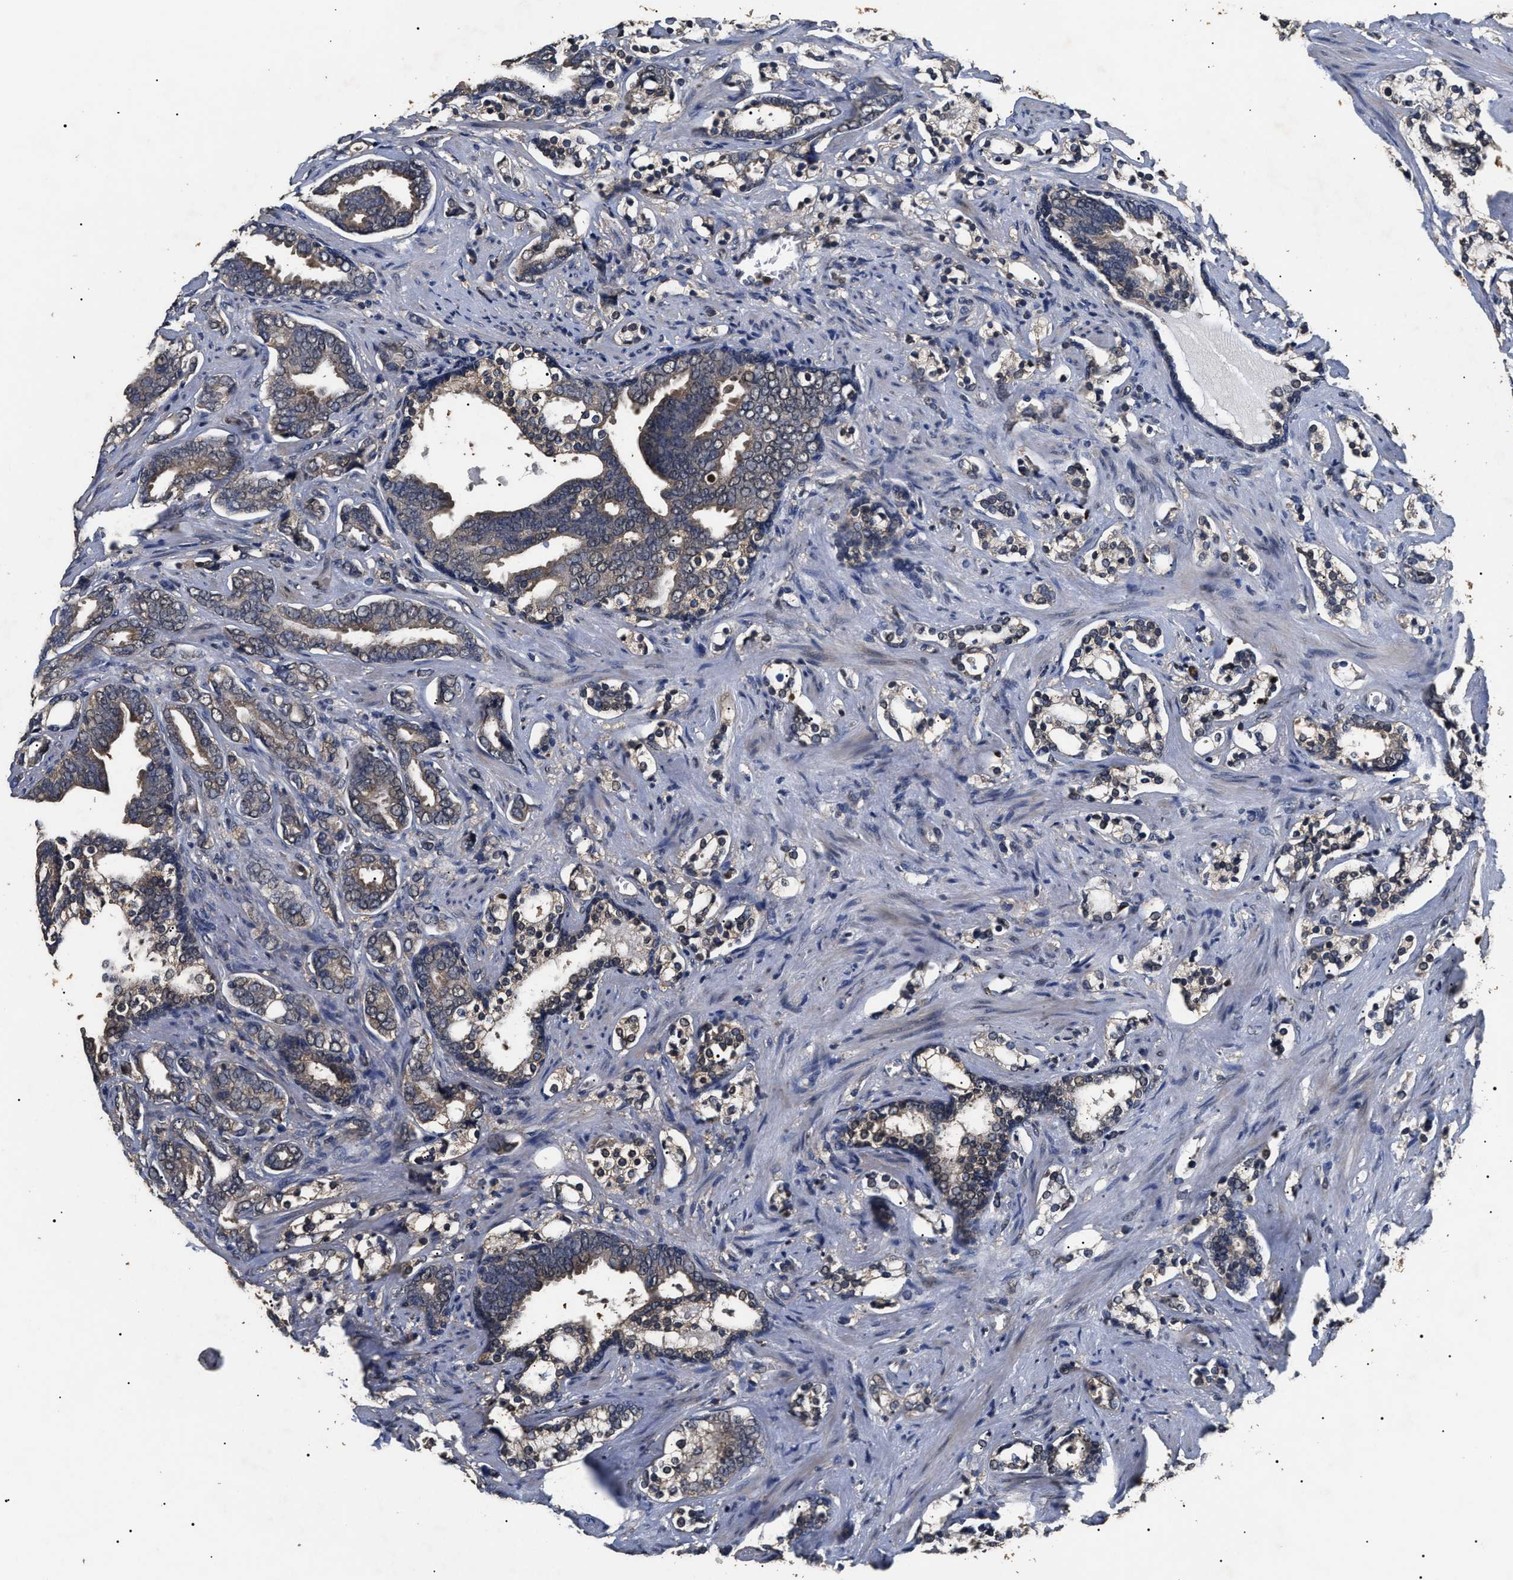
{"staining": {"intensity": "weak", "quantity": "25%-75%", "location": "cytoplasmic/membranous"}, "tissue": "prostate cancer", "cell_type": "Tumor cells", "image_type": "cancer", "snomed": [{"axis": "morphology", "description": "Adenocarcinoma, Medium grade"}, {"axis": "topography", "description": "Prostate"}], "caption": "A histopathology image of prostate adenocarcinoma (medium-grade) stained for a protein exhibits weak cytoplasmic/membranous brown staining in tumor cells.", "gene": "PSMD8", "patient": {"sex": "male", "age": 67}}